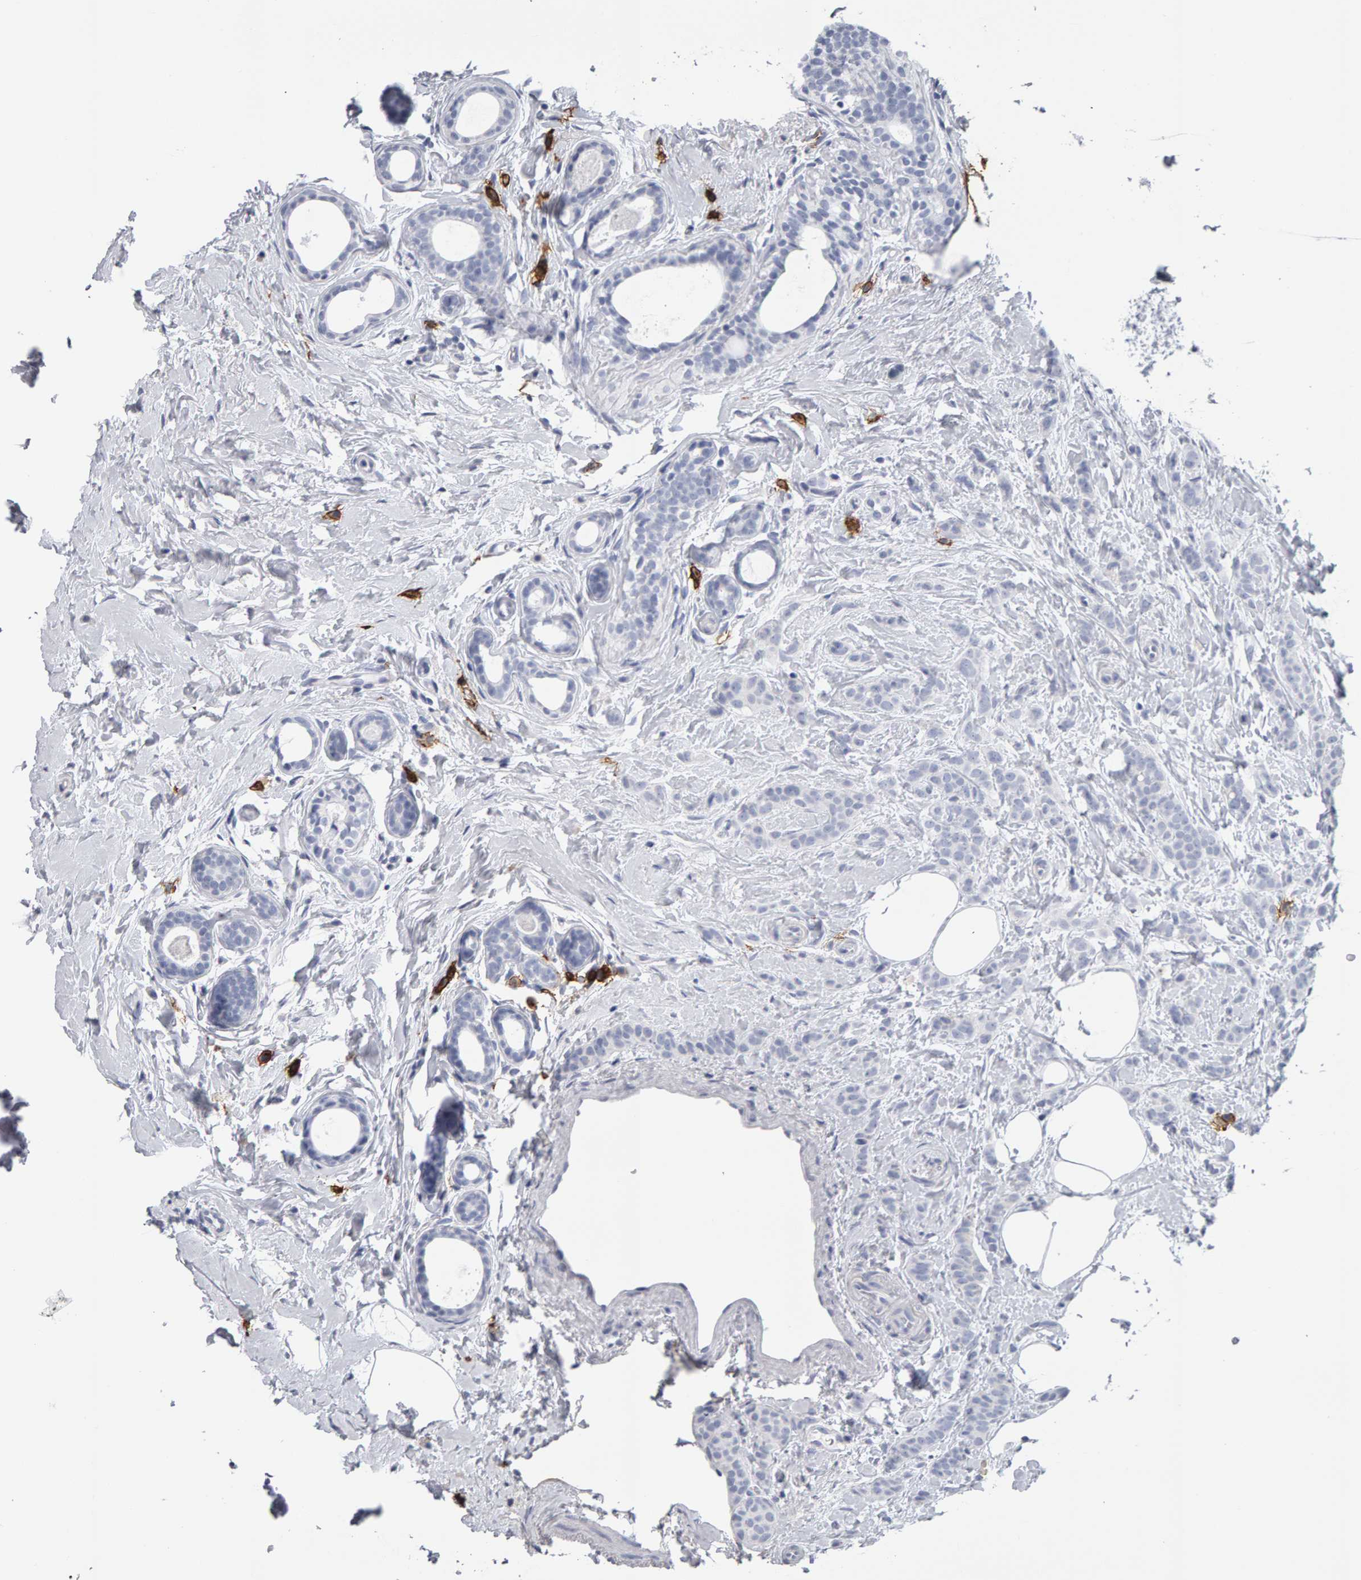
{"staining": {"intensity": "negative", "quantity": "none", "location": "none"}, "tissue": "breast cancer", "cell_type": "Tumor cells", "image_type": "cancer", "snomed": [{"axis": "morphology", "description": "Lobular carcinoma, in situ"}, {"axis": "morphology", "description": "Lobular carcinoma"}, {"axis": "topography", "description": "Breast"}], "caption": "Micrograph shows no protein staining in tumor cells of lobular carcinoma in situ (breast) tissue. Brightfield microscopy of immunohistochemistry stained with DAB (3,3'-diaminobenzidine) (brown) and hematoxylin (blue), captured at high magnification.", "gene": "CD38", "patient": {"sex": "female", "age": 41}}